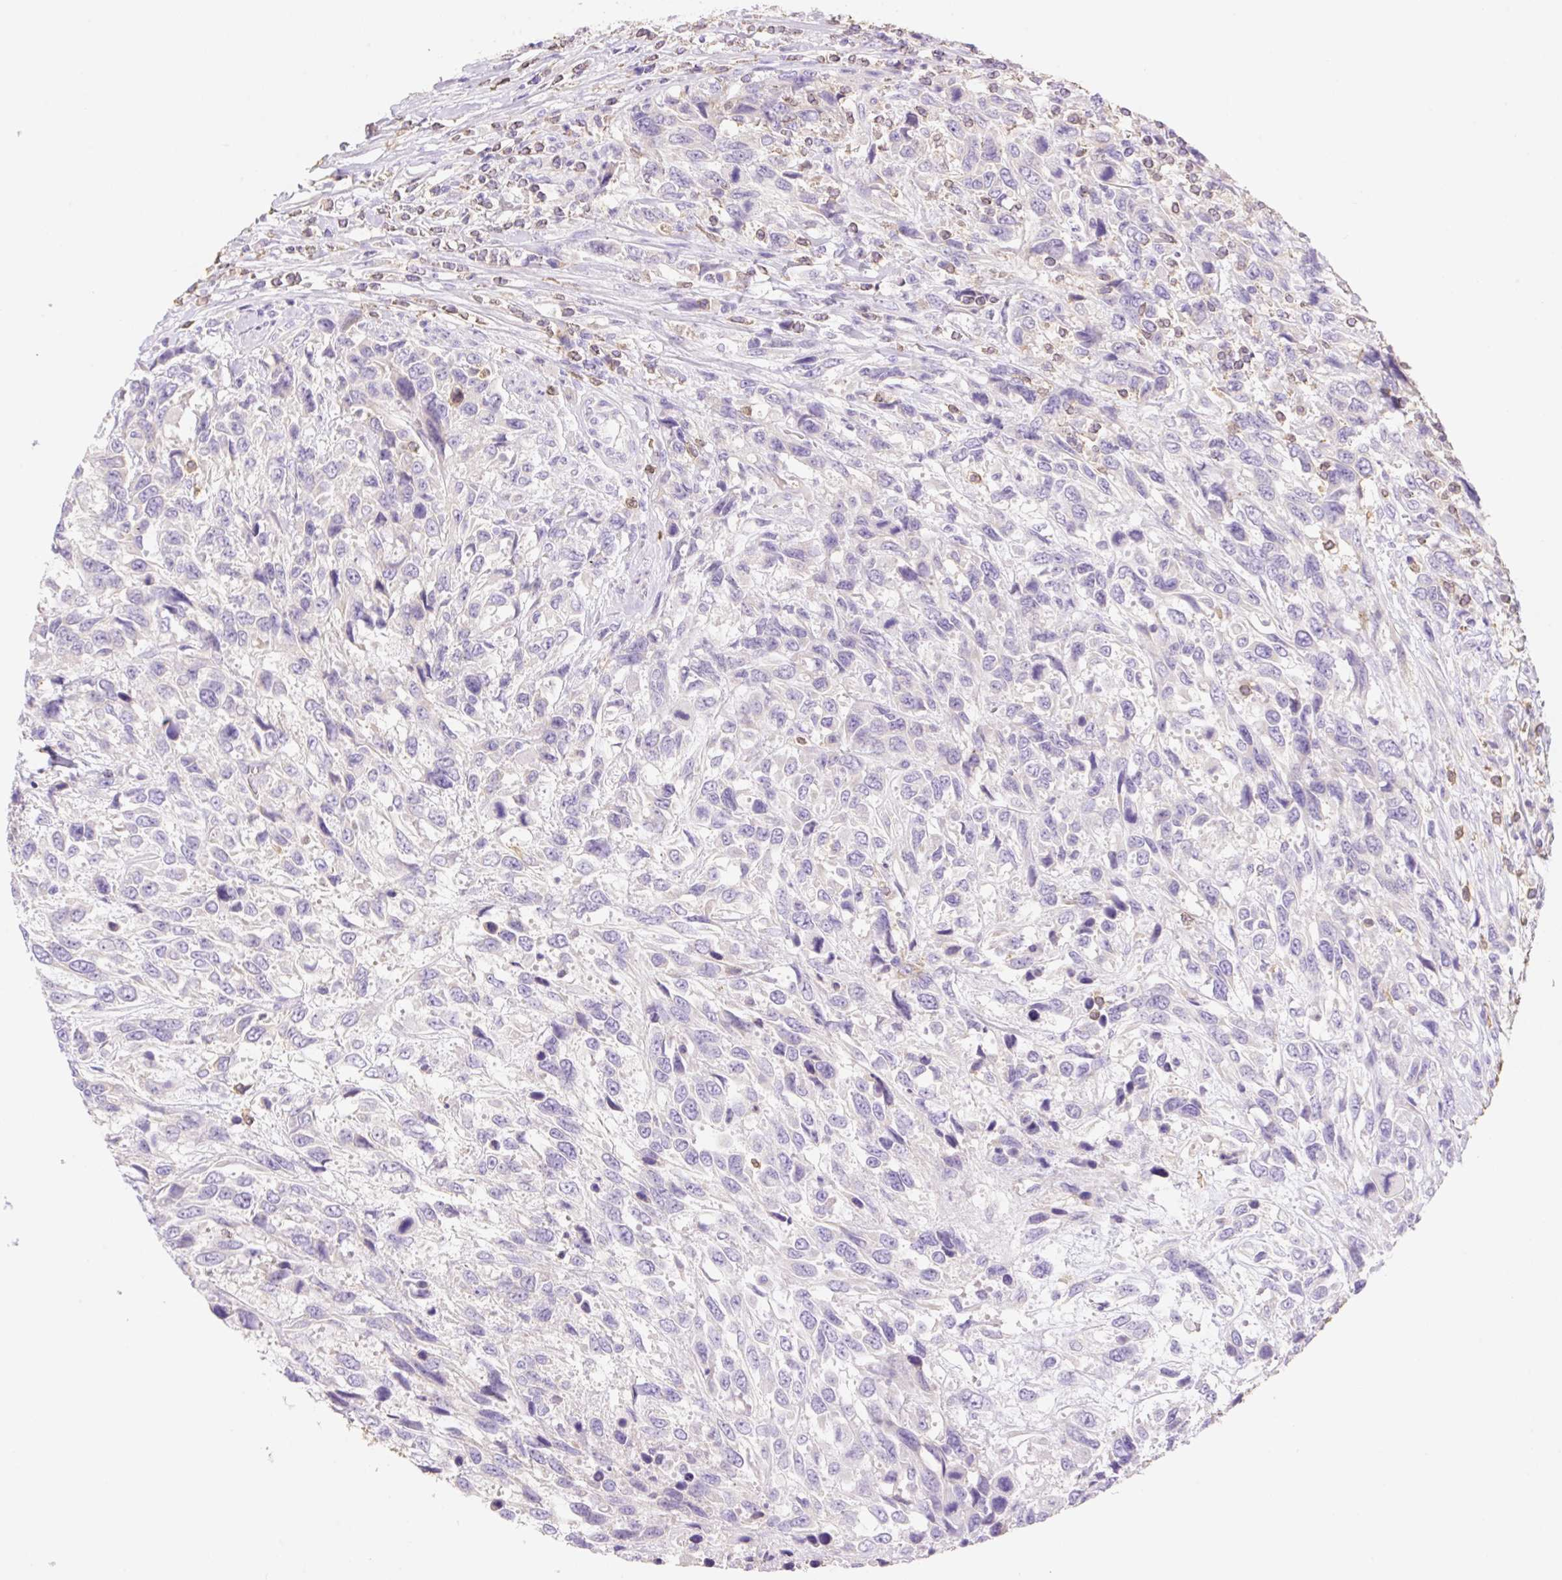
{"staining": {"intensity": "negative", "quantity": "none", "location": "none"}, "tissue": "urothelial cancer", "cell_type": "Tumor cells", "image_type": "cancer", "snomed": [{"axis": "morphology", "description": "Urothelial carcinoma, High grade"}, {"axis": "topography", "description": "Urinary bladder"}], "caption": "Histopathology image shows no significant protein positivity in tumor cells of urothelial cancer. The staining was performed using DAB to visualize the protein expression in brown, while the nuclei were stained in blue with hematoxylin (Magnification: 20x).", "gene": "DENND5A", "patient": {"sex": "female", "age": 70}}